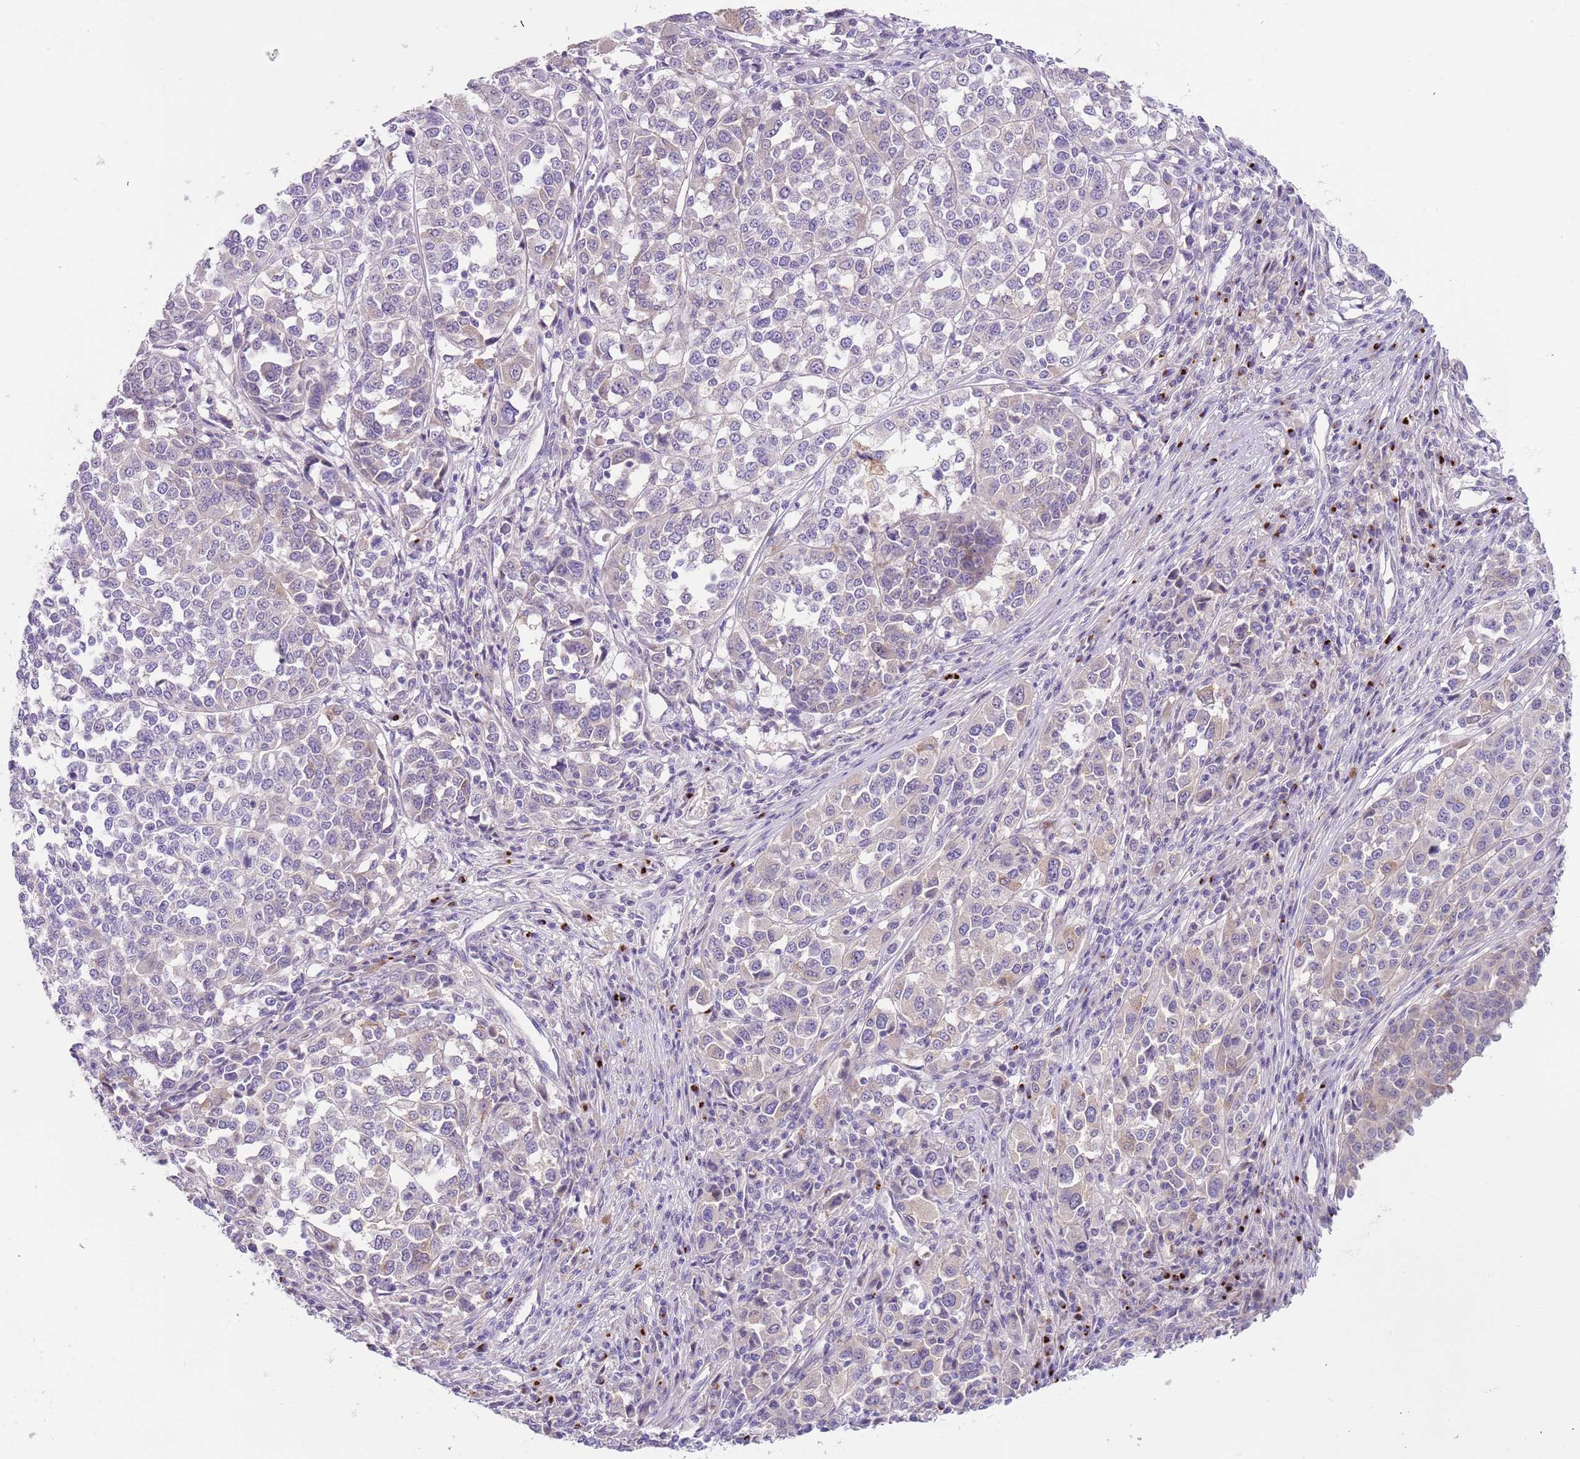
{"staining": {"intensity": "negative", "quantity": "none", "location": "none"}, "tissue": "melanoma", "cell_type": "Tumor cells", "image_type": "cancer", "snomed": [{"axis": "morphology", "description": "Malignant melanoma, Metastatic site"}, {"axis": "topography", "description": "Lymph node"}], "caption": "There is no significant positivity in tumor cells of melanoma.", "gene": "C2CD3", "patient": {"sex": "male", "age": 44}}